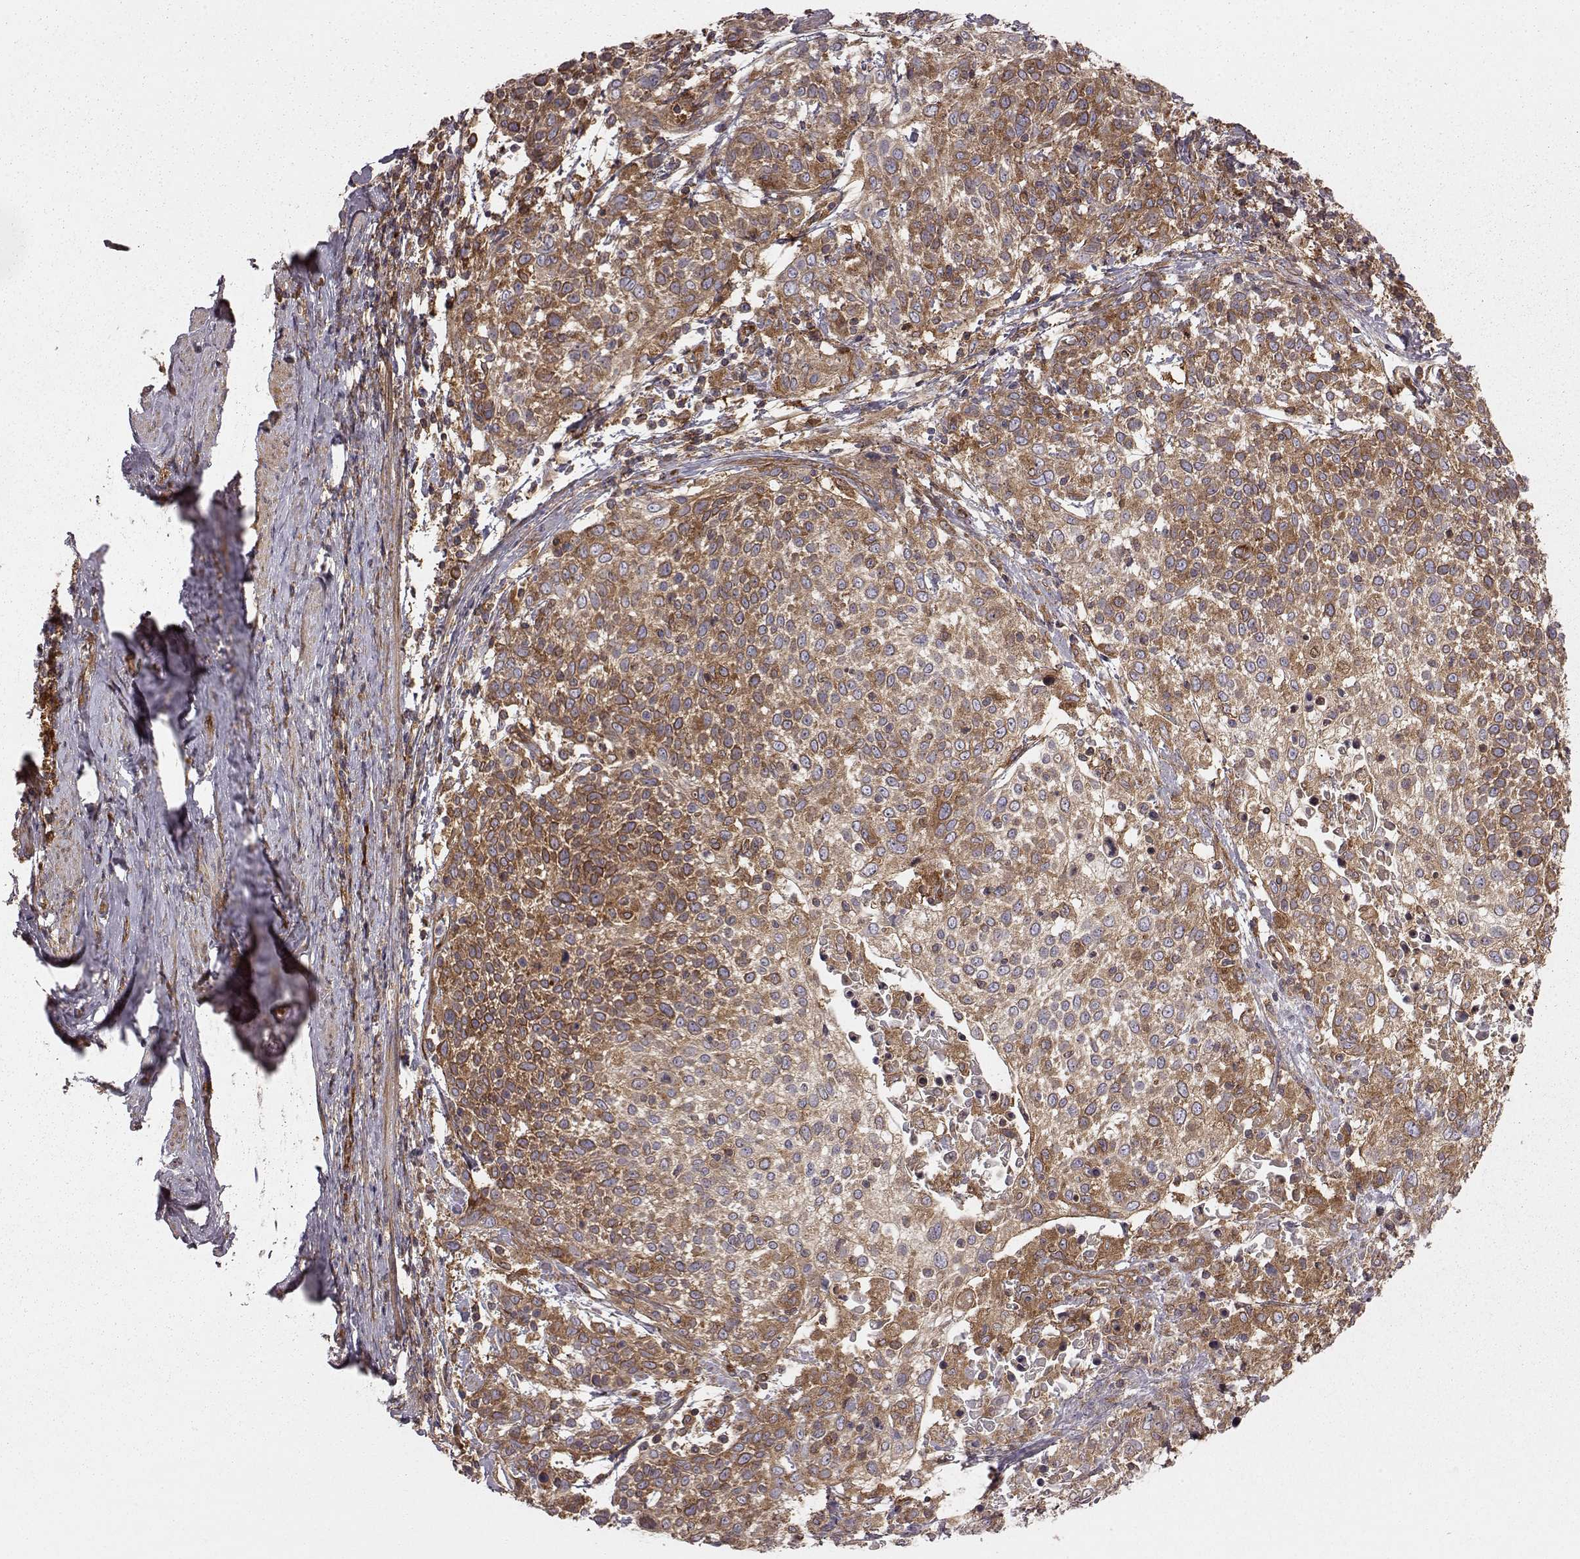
{"staining": {"intensity": "moderate", "quantity": ">75%", "location": "cytoplasmic/membranous"}, "tissue": "cervical cancer", "cell_type": "Tumor cells", "image_type": "cancer", "snomed": [{"axis": "morphology", "description": "Squamous cell carcinoma, NOS"}, {"axis": "topography", "description": "Cervix"}], "caption": "DAB immunohistochemical staining of cervical cancer (squamous cell carcinoma) reveals moderate cytoplasmic/membranous protein staining in approximately >75% of tumor cells. The protein is stained brown, and the nuclei are stained in blue (DAB IHC with brightfield microscopy, high magnification).", "gene": "RABGAP1", "patient": {"sex": "female", "age": 61}}